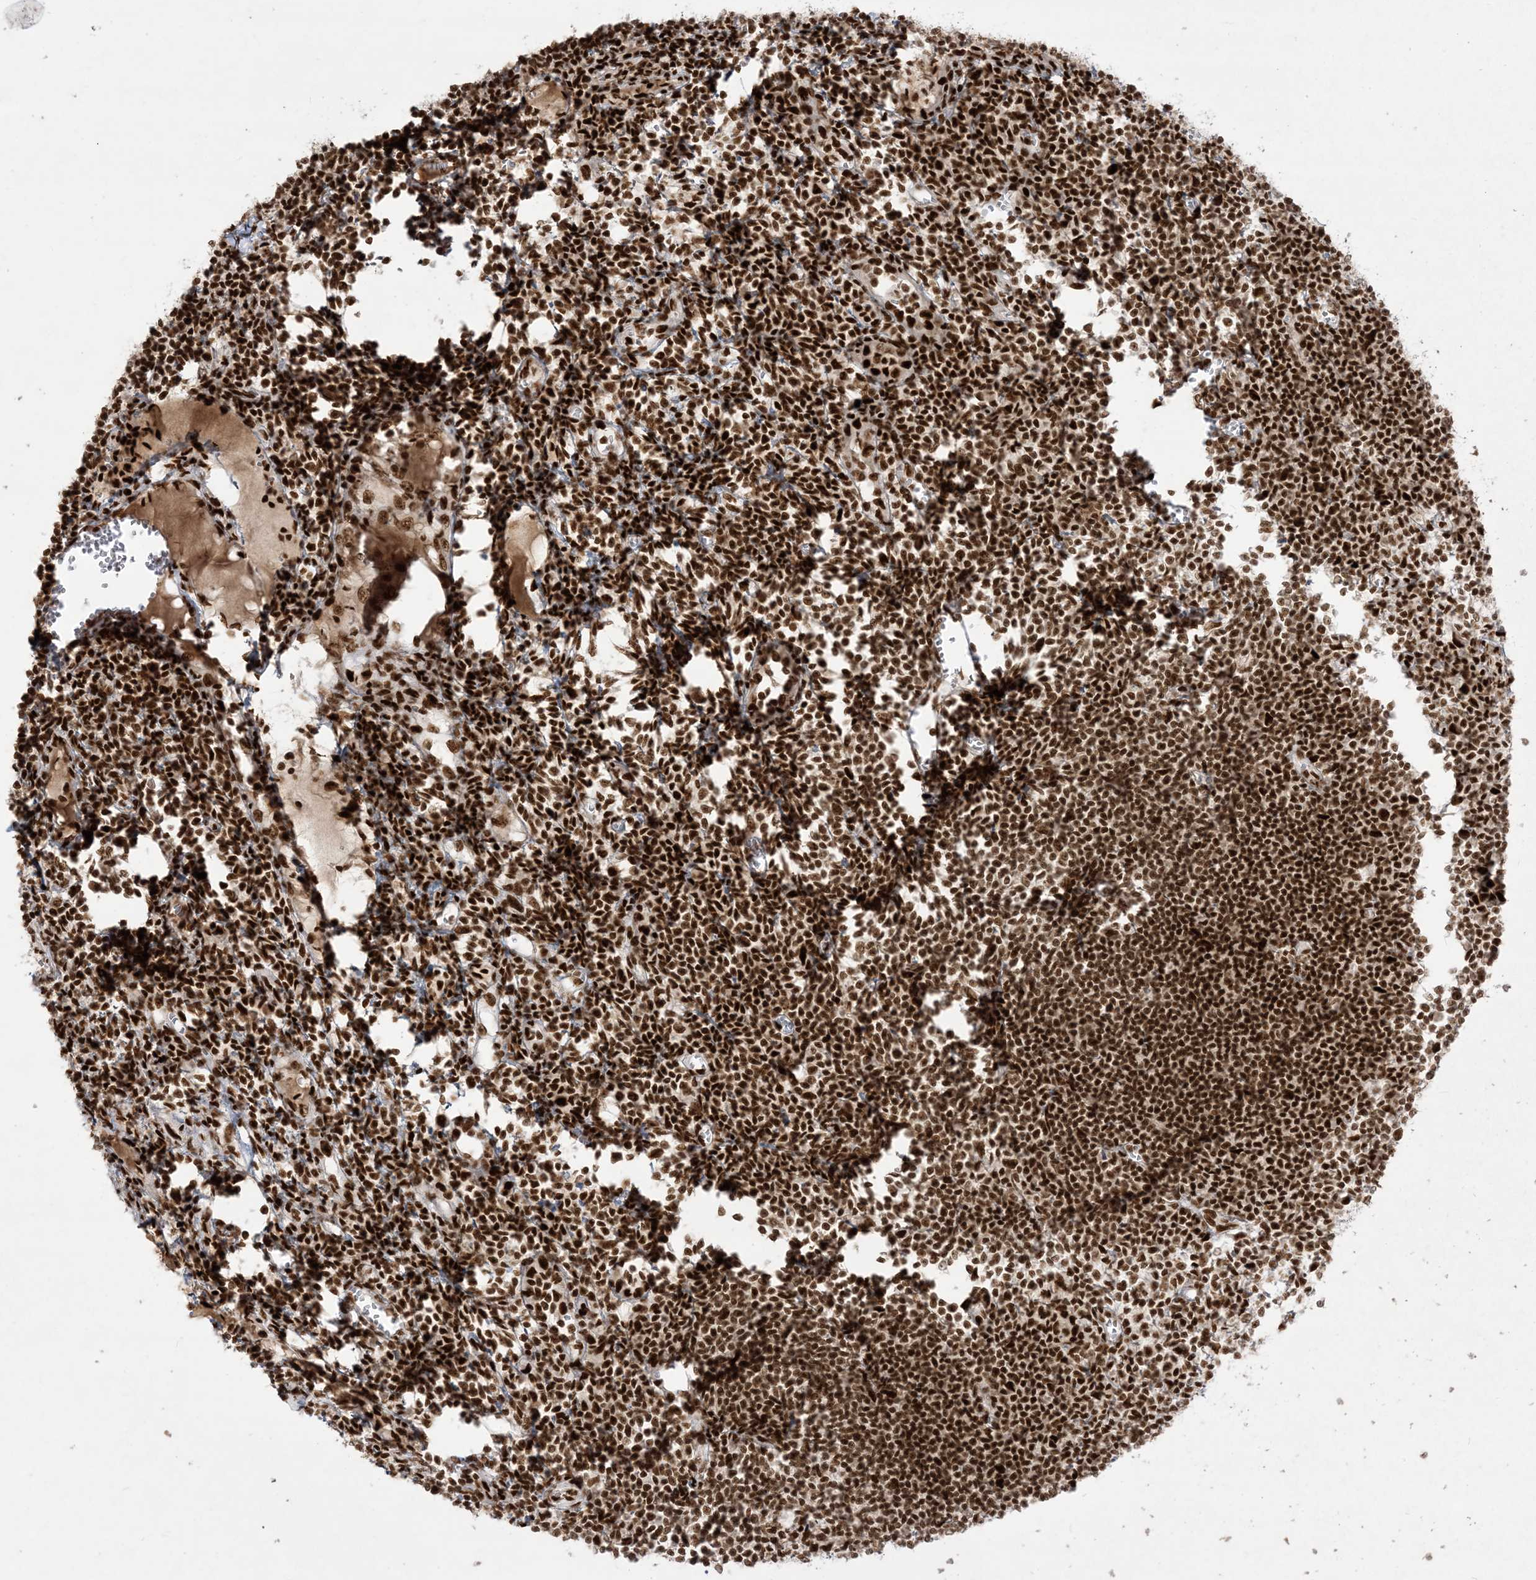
{"staining": {"intensity": "strong", "quantity": "25%-75%", "location": "nuclear"}, "tissue": "lymph node", "cell_type": "Non-germinal center cells", "image_type": "normal", "snomed": [{"axis": "morphology", "description": "Normal tissue, NOS"}, {"axis": "morphology", "description": "Malignant melanoma, Metastatic site"}, {"axis": "topography", "description": "Lymph node"}], "caption": "Immunohistochemistry (IHC) of benign human lymph node shows high levels of strong nuclear positivity in about 25%-75% of non-germinal center cells.", "gene": "RBM10", "patient": {"sex": "male", "age": 41}}